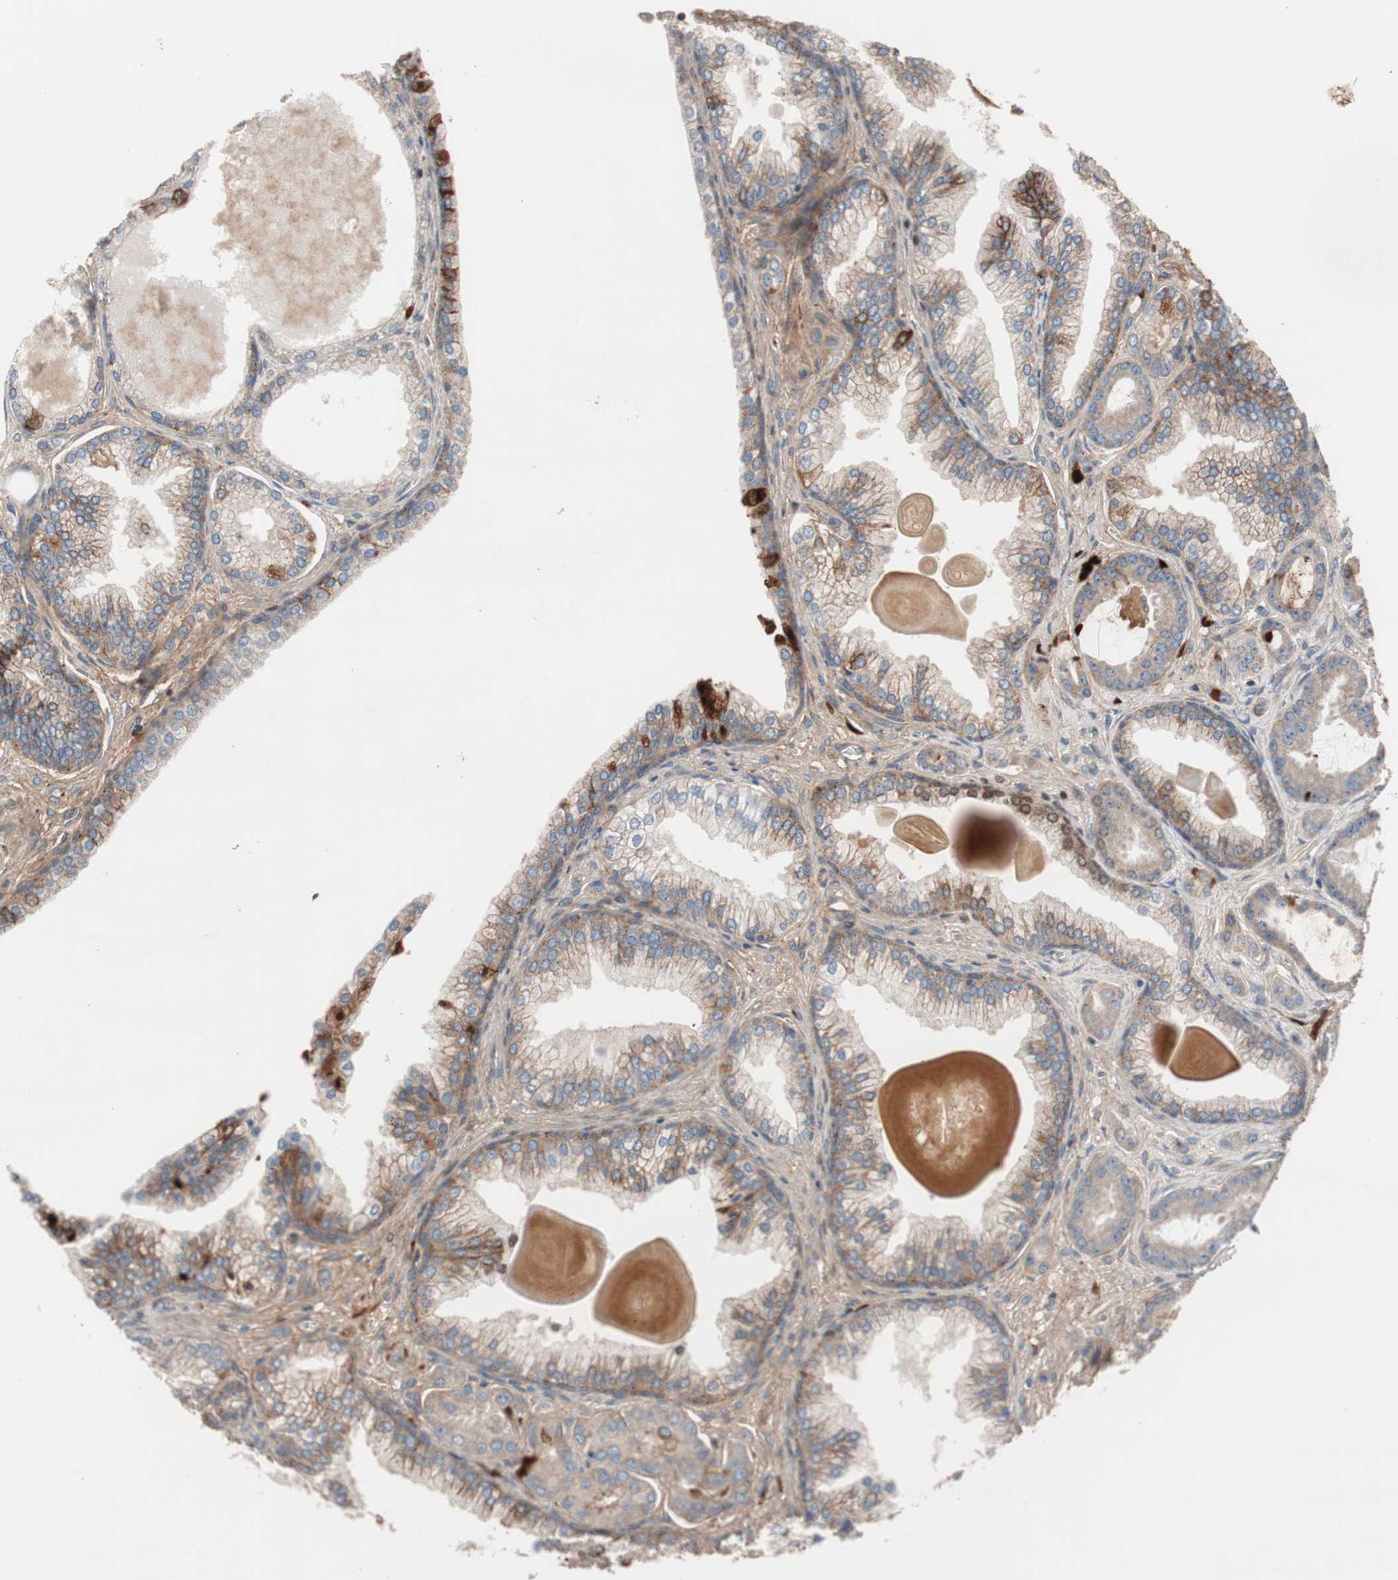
{"staining": {"intensity": "moderate", "quantity": ">75%", "location": "cytoplasmic/membranous"}, "tissue": "prostate cancer", "cell_type": "Tumor cells", "image_type": "cancer", "snomed": [{"axis": "morphology", "description": "Adenocarcinoma, Low grade"}, {"axis": "topography", "description": "Prostate"}], "caption": "Moderate cytoplasmic/membranous protein staining is present in approximately >75% of tumor cells in low-grade adenocarcinoma (prostate). (DAB (3,3'-diaminobenzidine) = brown stain, brightfield microscopy at high magnification).", "gene": "SDC4", "patient": {"sex": "male", "age": 59}}